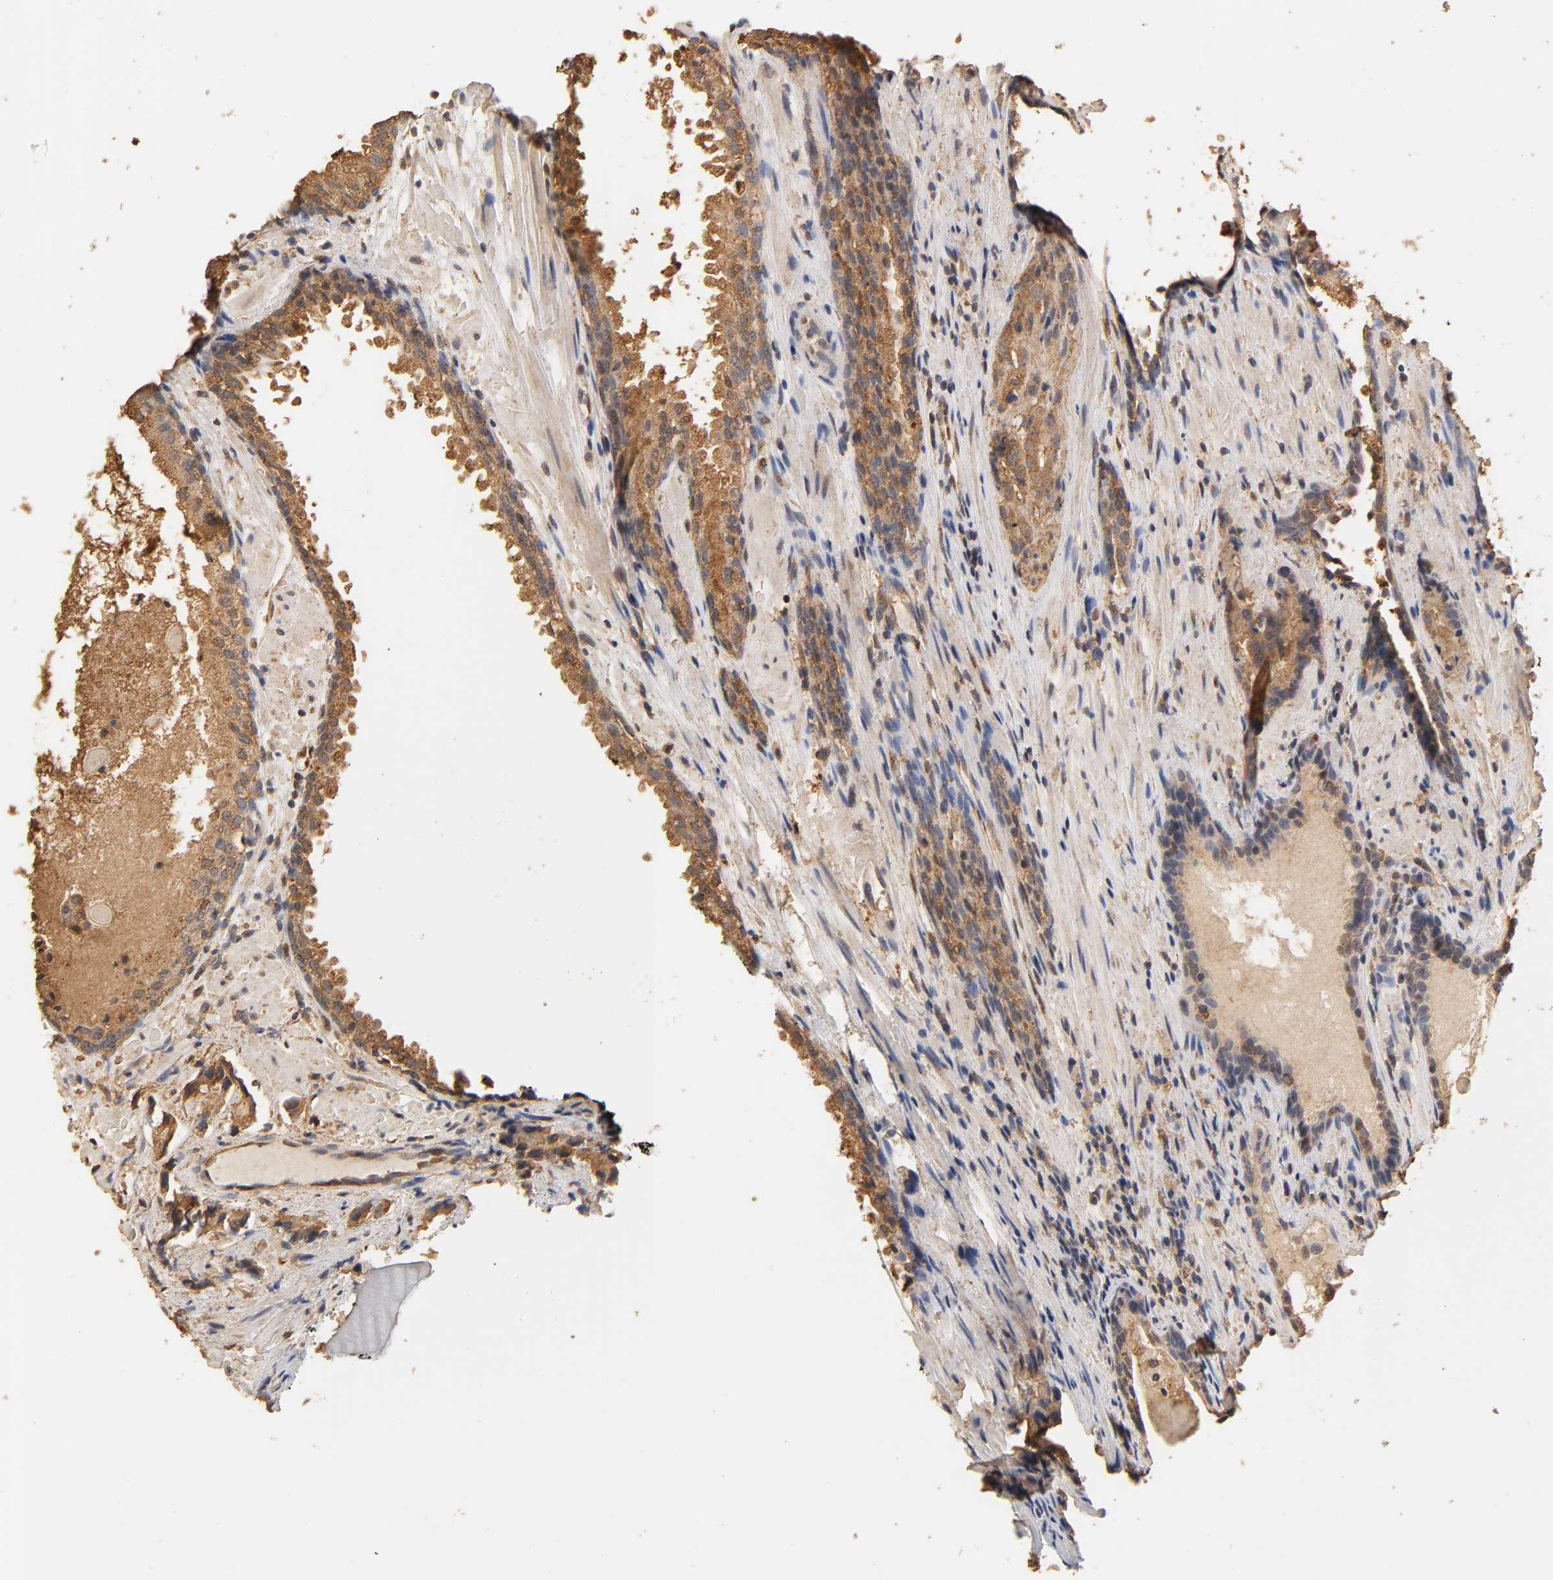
{"staining": {"intensity": "strong", "quantity": ">75%", "location": "cytoplasmic/membranous"}, "tissue": "prostate cancer", "cell_type": "Tumor cells", "image_type": "cancer", "snomed": [{"axis": "morphology", "description": "Adenocarcinoma, High grade"}, {"axis": "topography", "description": "Prostate"}], "caption": "Protein expression analysis of adenocarcinoma (high-grade) (prostate) displays strong cytoplasmic/membranous staining in approximately >75% of tumor cells.", "gene": "PKN1", "patient": {"sex": "male", "age": 58}}